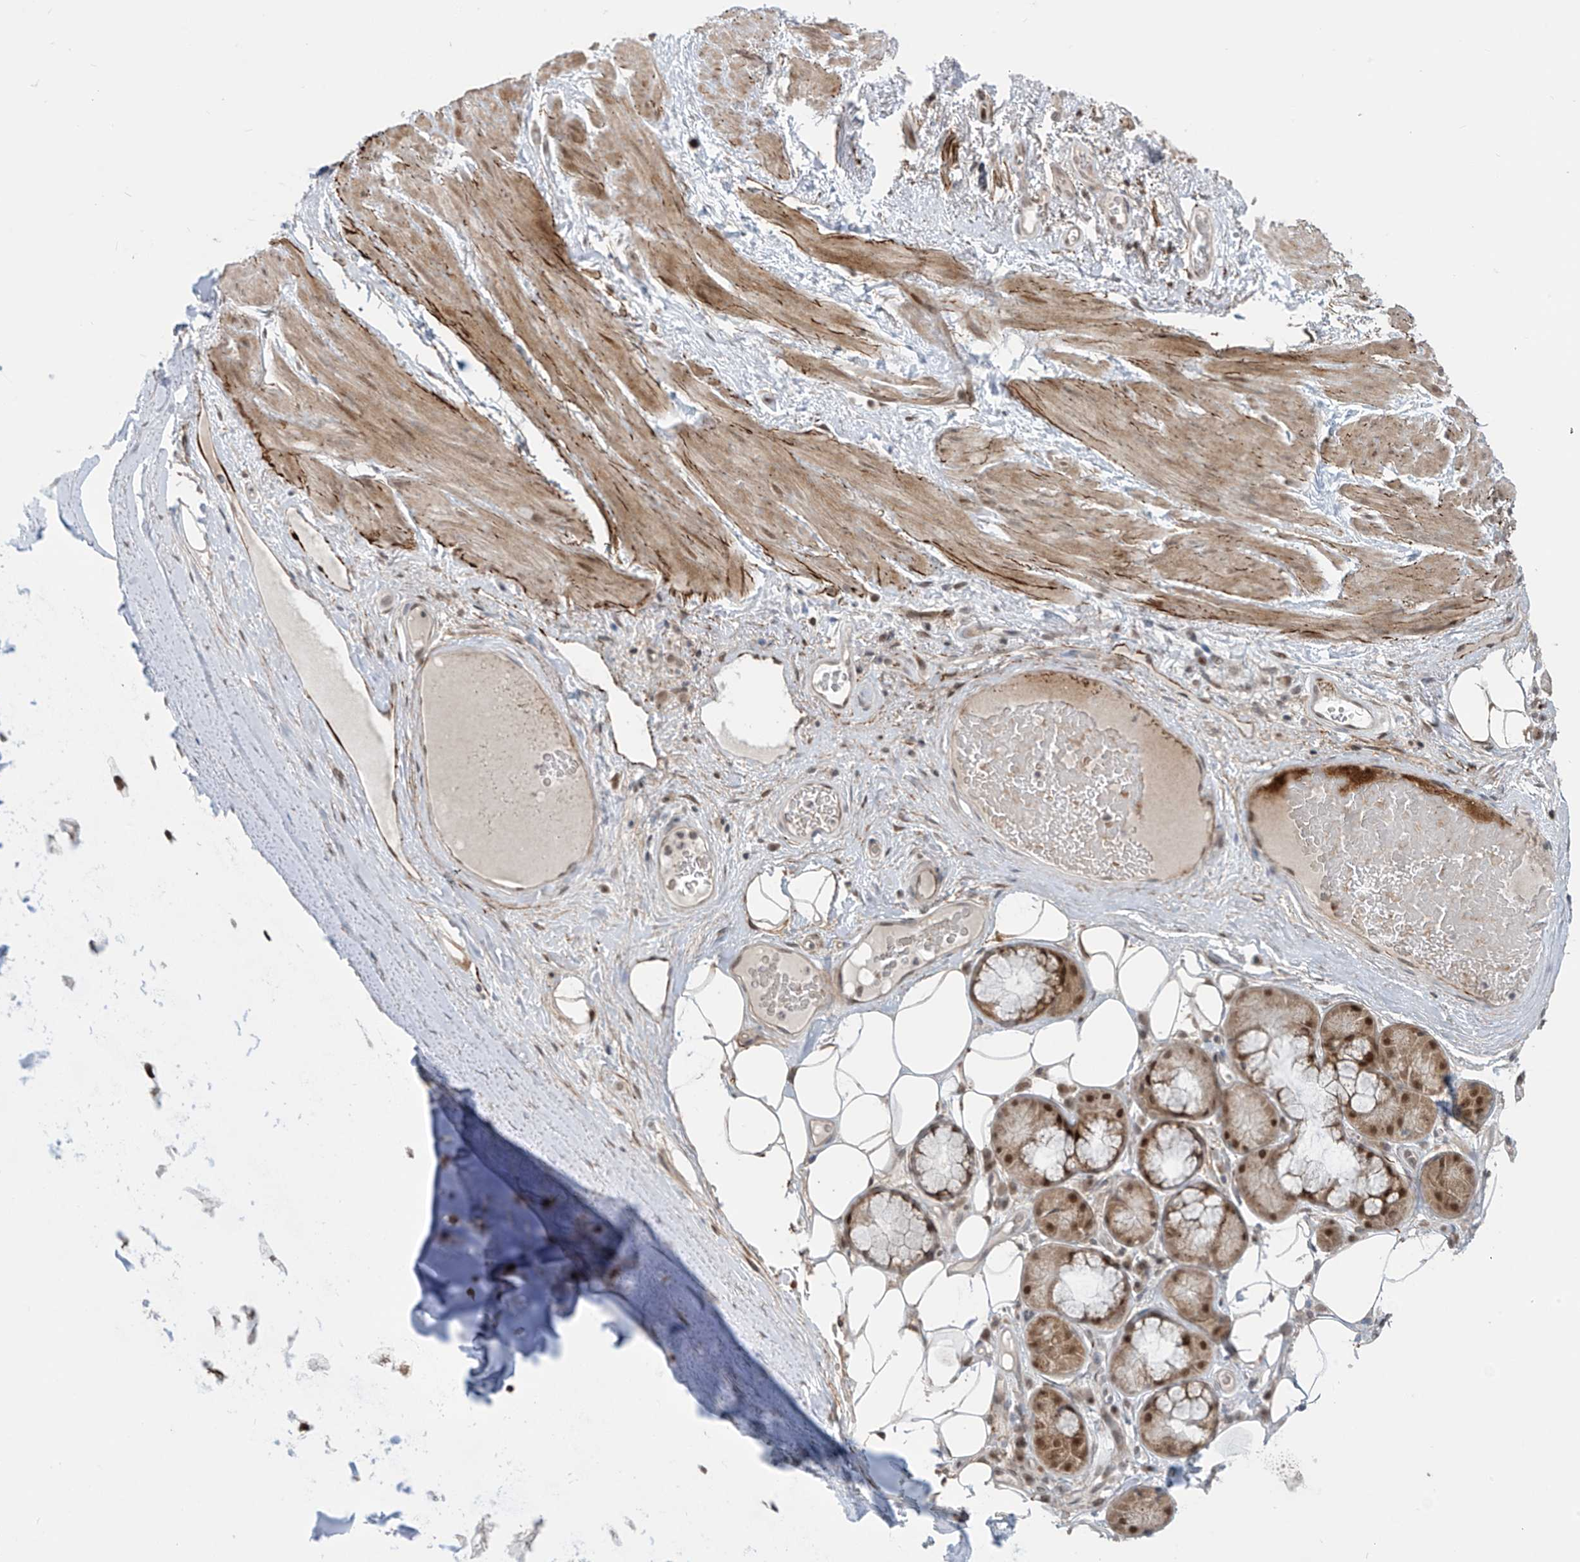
{"staining": {"intensity": "negative", "quantity": "none", "location": "none"}, "tissue": "adipose tissue", "cell_type": "Adipocytes", "image_type": "normal", "snomed": [{"axis": "morphology", "description": "Normal tissue, NOS"}, {"axis": "morphology", "description": "Squamous cell carcinoma, NOS"}, {"axis": "topography", "description": "Lymph node"}, {"axis": "topography", "description": "Bronchus"}, {"axis": "topography", "description": "Lung"}], "caption": "Protein analysis of benign adipose tissue displays no significant positivity in adipocytes.", "gene": "LAGE3", "patient": {"sex": "male", "age": 66}}